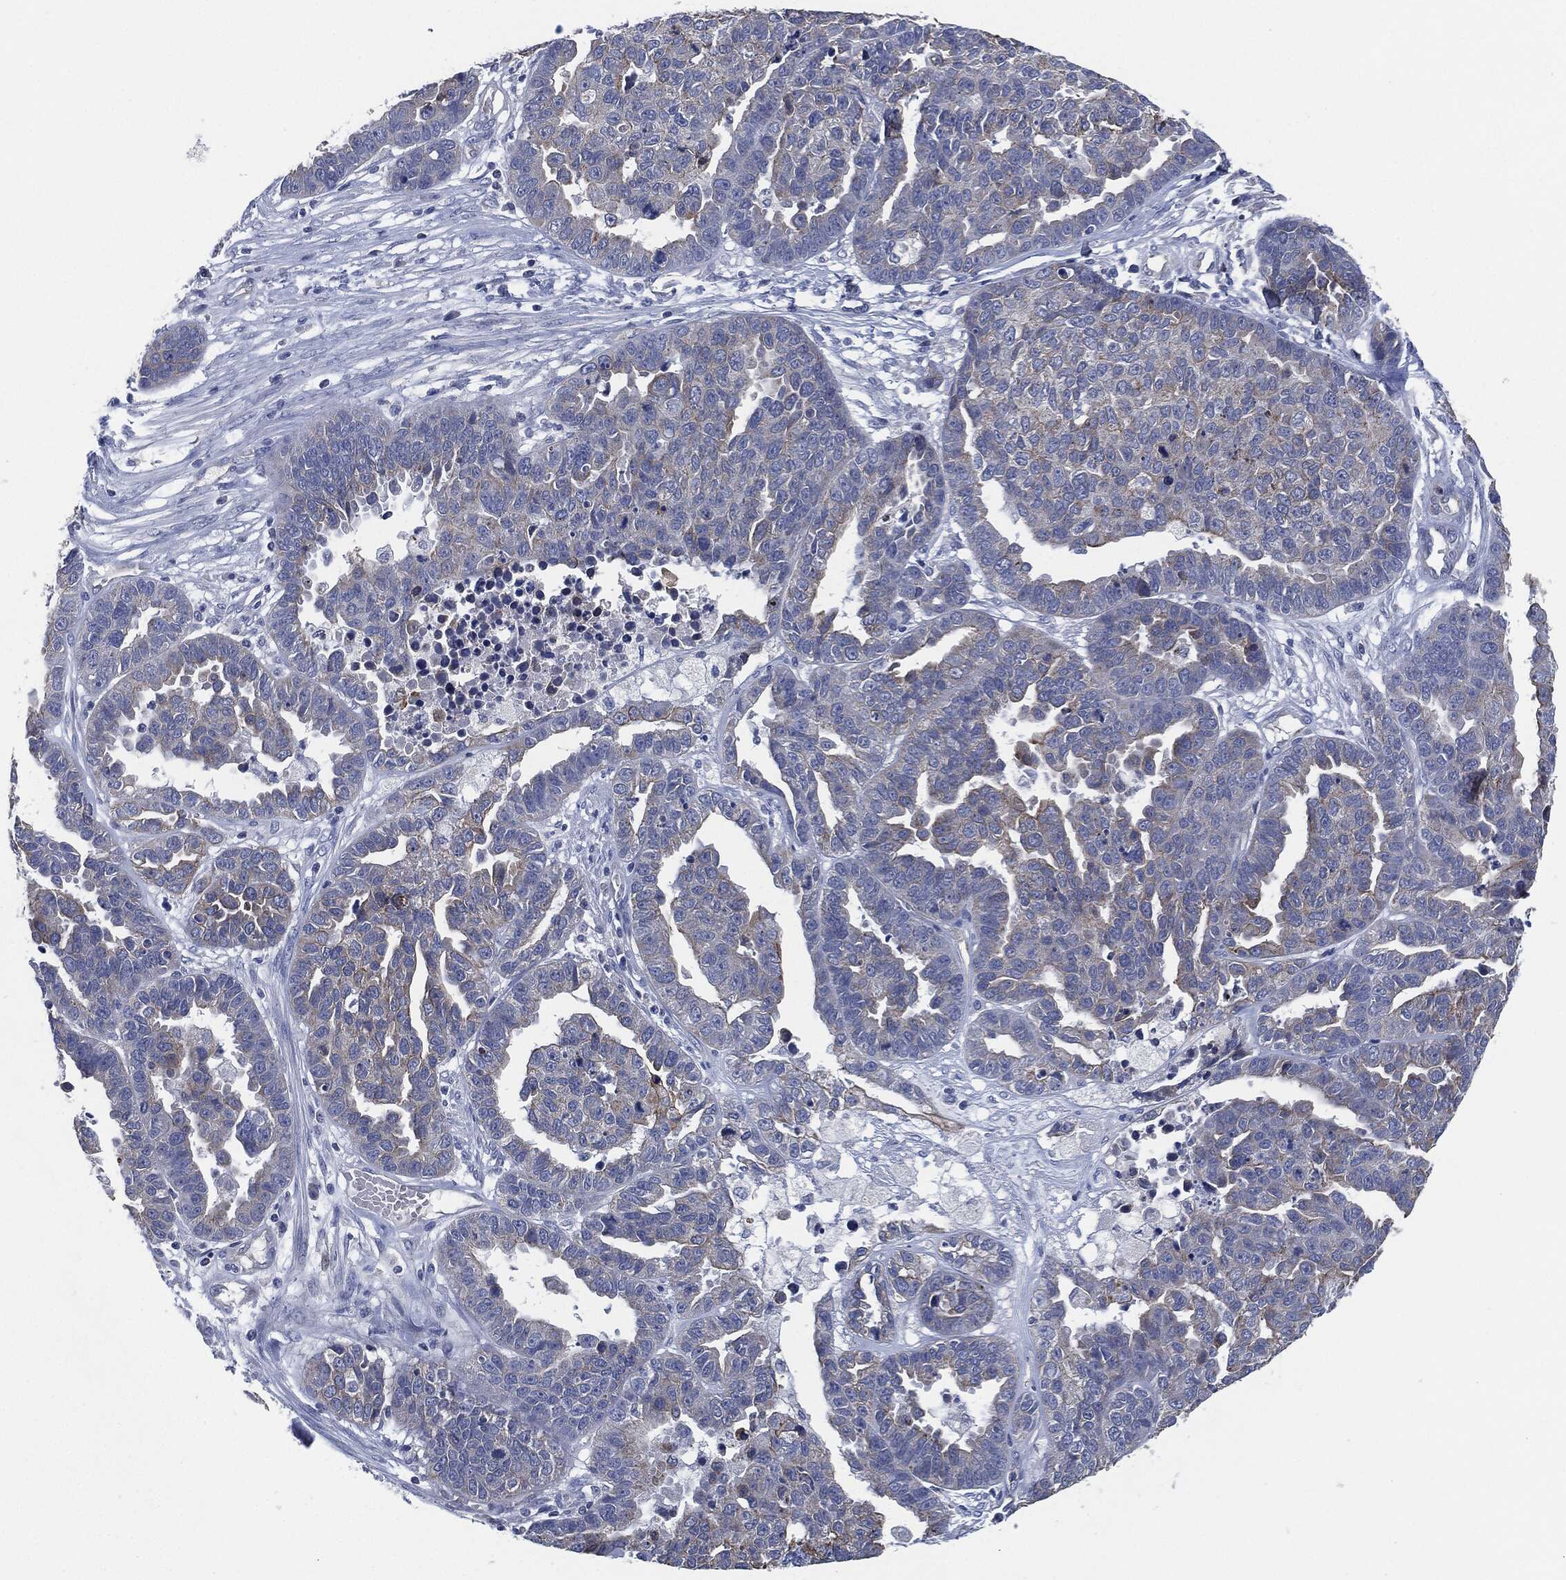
{"staining": {"intensity": "weak", "quantity": "<25%", "location": "cytoplasmic/membranous"}, "tissue": "ovarian cancer", "cell_type": "Tumor cells", "image_type": "cancer", "snomed": [{"axis": "morphology", "description": "Cystadenocarcinoma, serous, NOS"}, {"axis": "topography", "description": "Ovary"}], "caption": "DAB (3,3'-diaminobenzidine) immunohistochemical staining of human ovarian serous cystadenocarcinoma displays no significant staining in tumor cells.", "gene": "SHROOM2", "patient": {"sex": "female", "age": 87}}